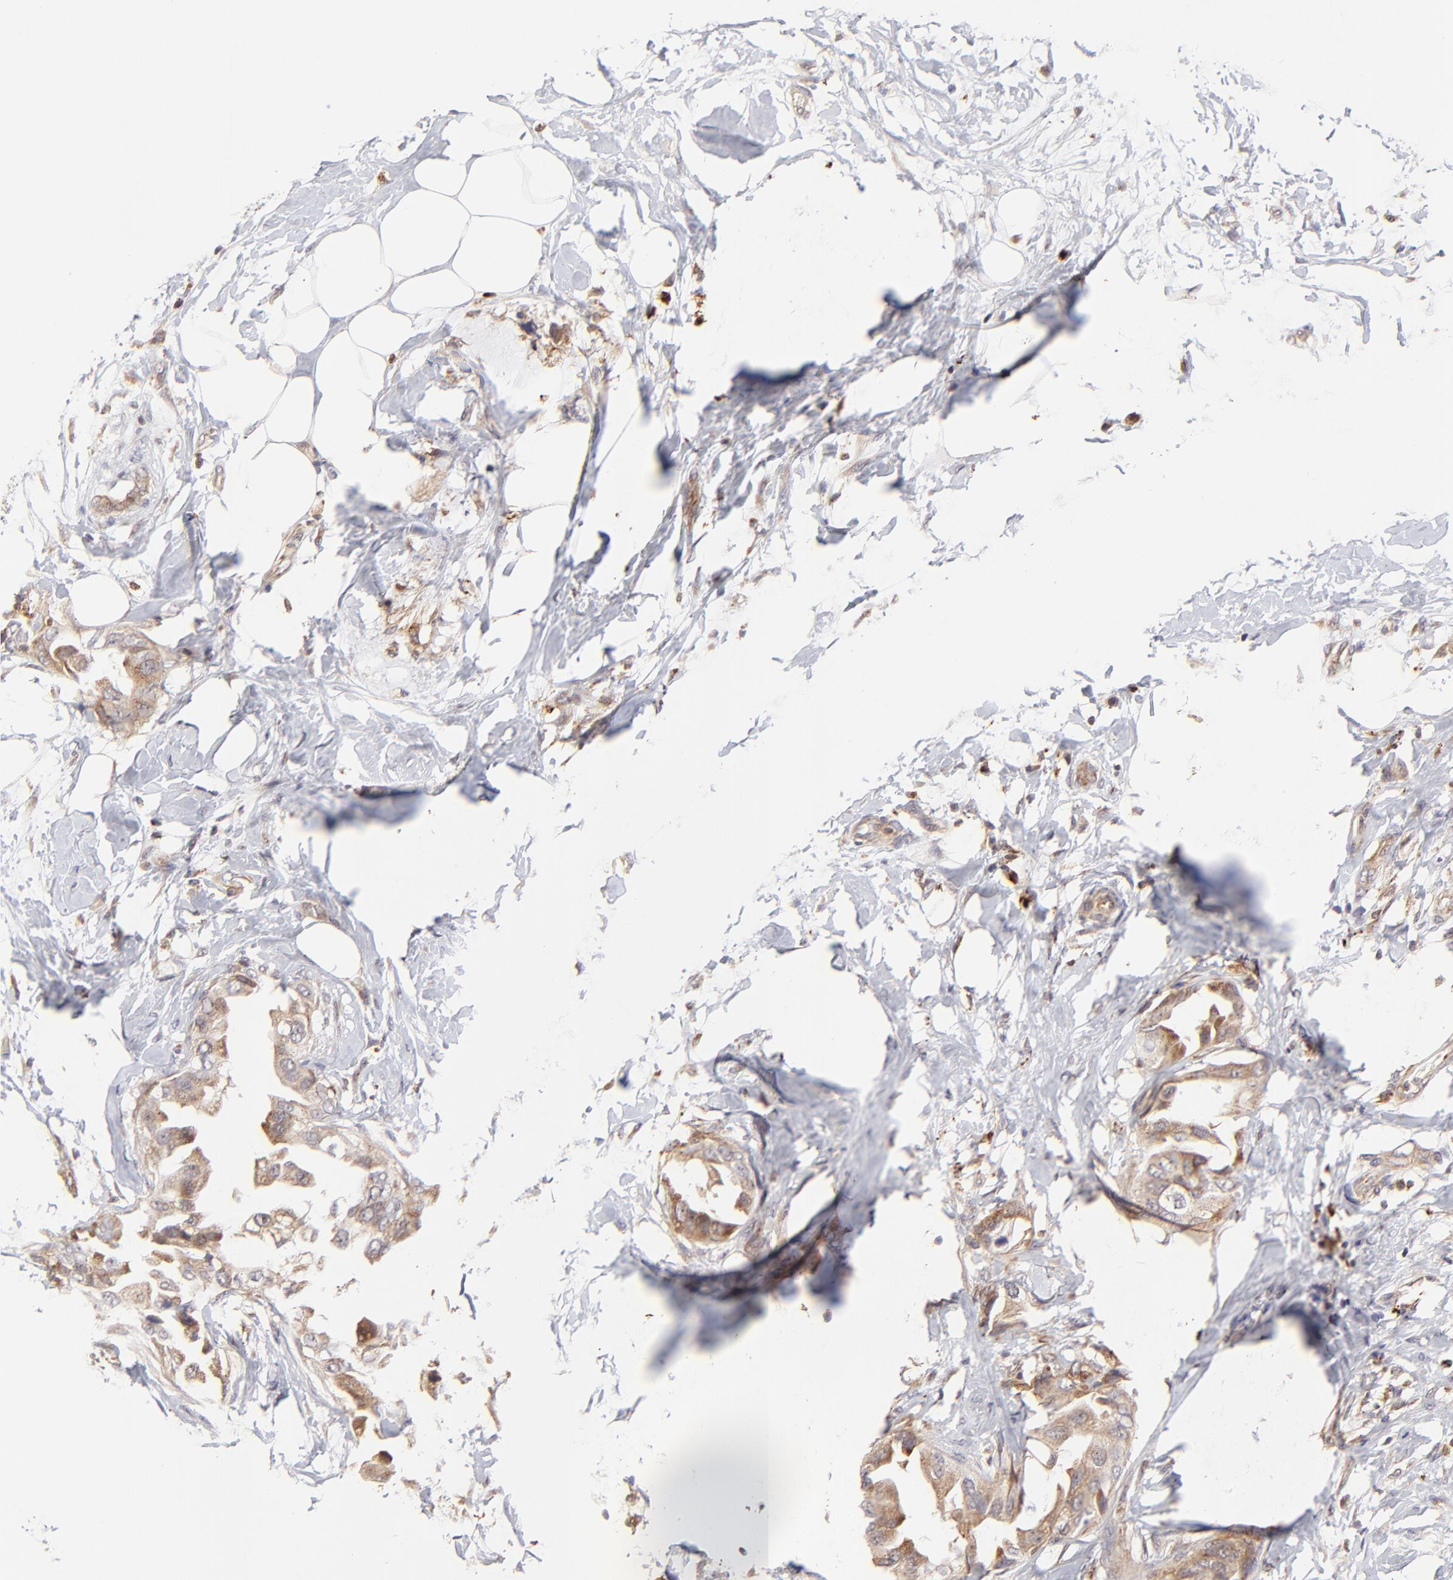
{"staining": {"intensity": "weak", "quantity": ">75%", "location": "cytoplasmic/membranous"}, "tissue": "breast cancer", "cell_type": "Tumor cells", "image_type": "cancer", "snomed": [{"axis": "morphology", "description": "Duct carcinoma"}, {"axis": "topography", "description": "Breast"}], "caption": "The immunohistochemical stain shows weak cytoplasmic/membranous positivity in tumor cells of intraductal carcinoma (breast) tissue. (brown staining indicates protein expression, while blue staining denotes nuclei).", "gene": "MAP2K7", "patient": {"sex": "female", "age": 40}}